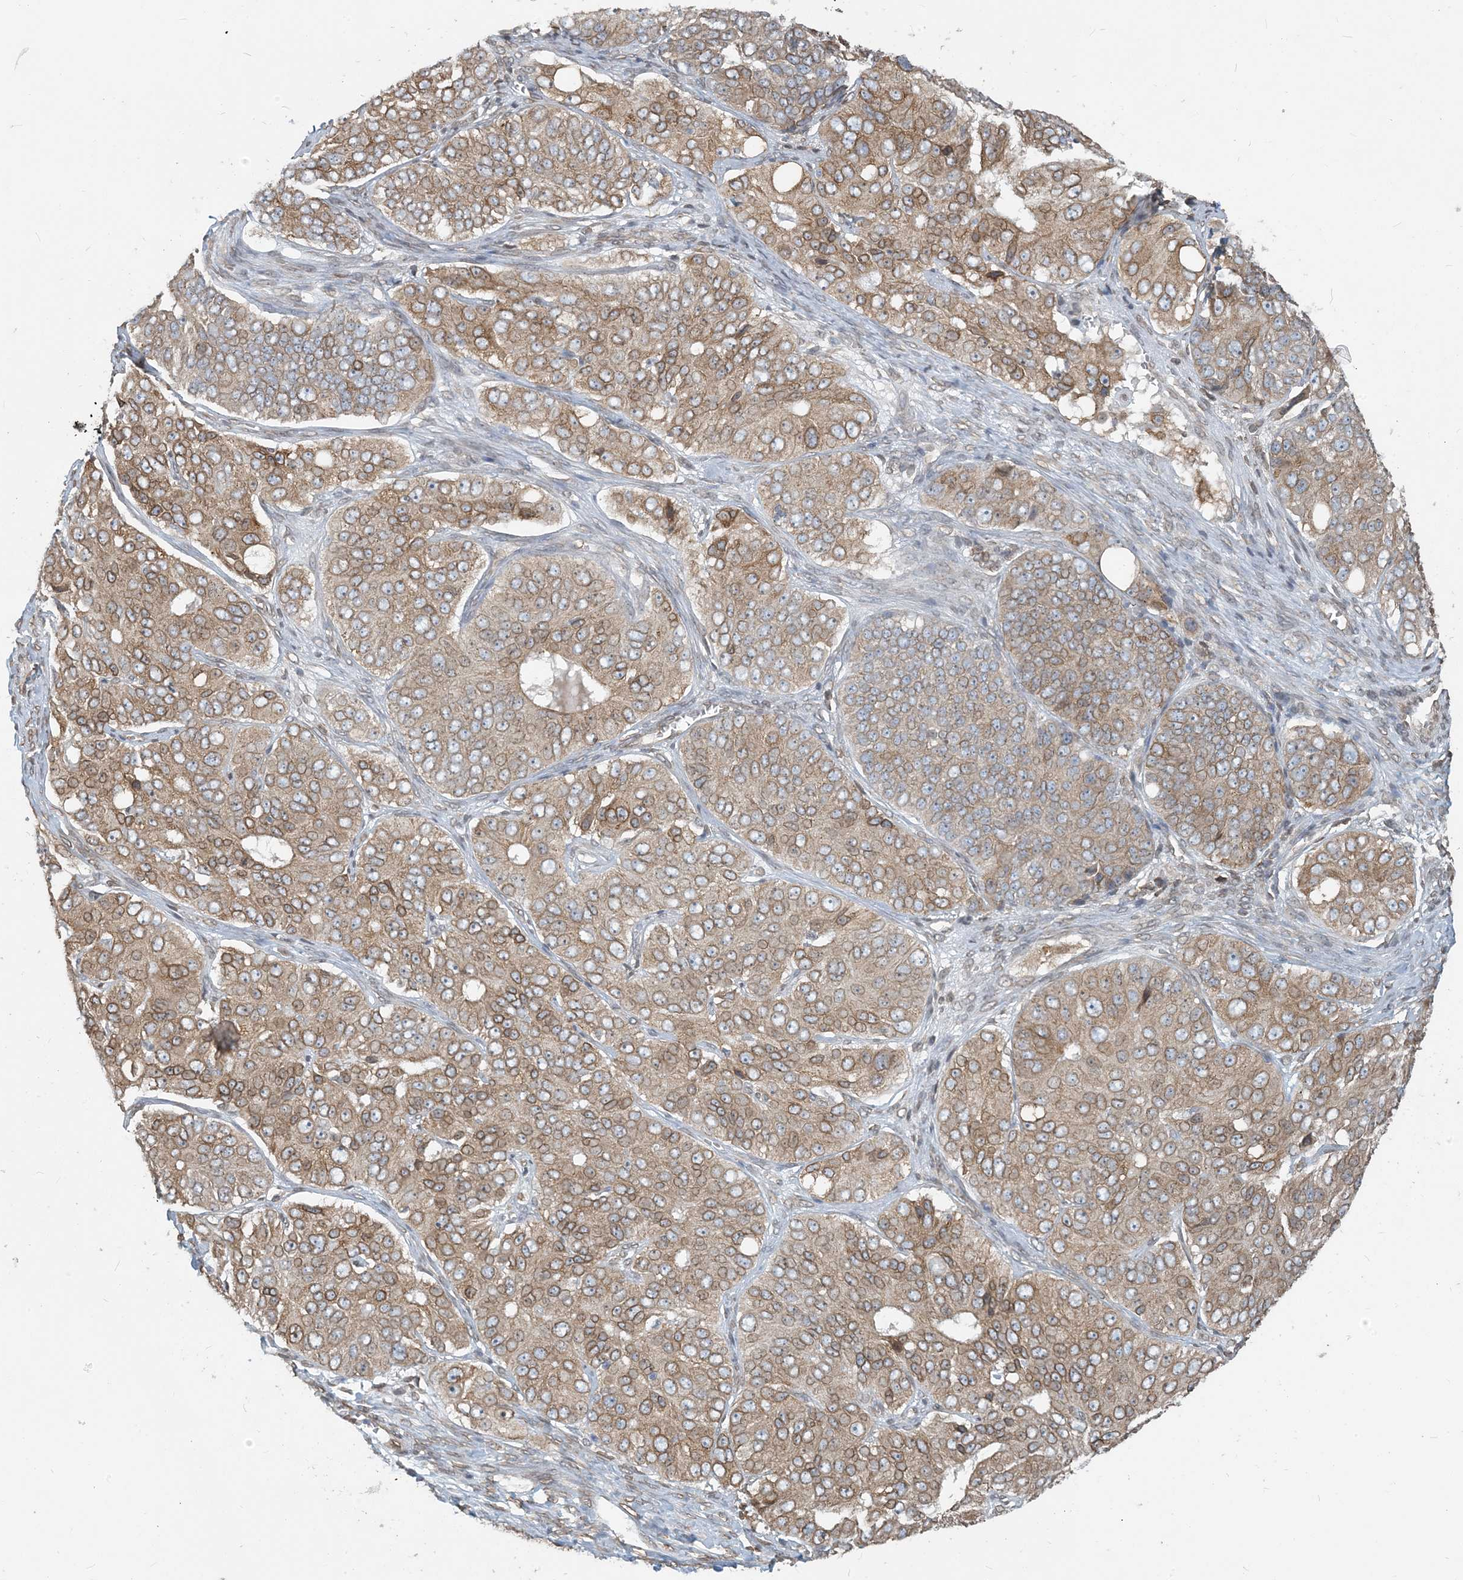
{"staining": {"intensity": "moderate", "quantity": ">75%", "location": "cytoplasmic/membranous,nuclear"}, "tissue": "ovarian cancer", "cell_type": "Tumor cells", "image_type": "cancer", "snomed": [{"axis": "morphology", "description": "Carcinoma, endometroid"}, {"axis": "topography", "description": "Ovary"}], "caption": "Ovarian cancer stained with immunohistochemistry exhibits moderate cytoplasmic/membranous and nuclear staining in approximately >75% of tumor cells.", "gene": "WWP1", "patient": {"sex": "female", "age": 51}}